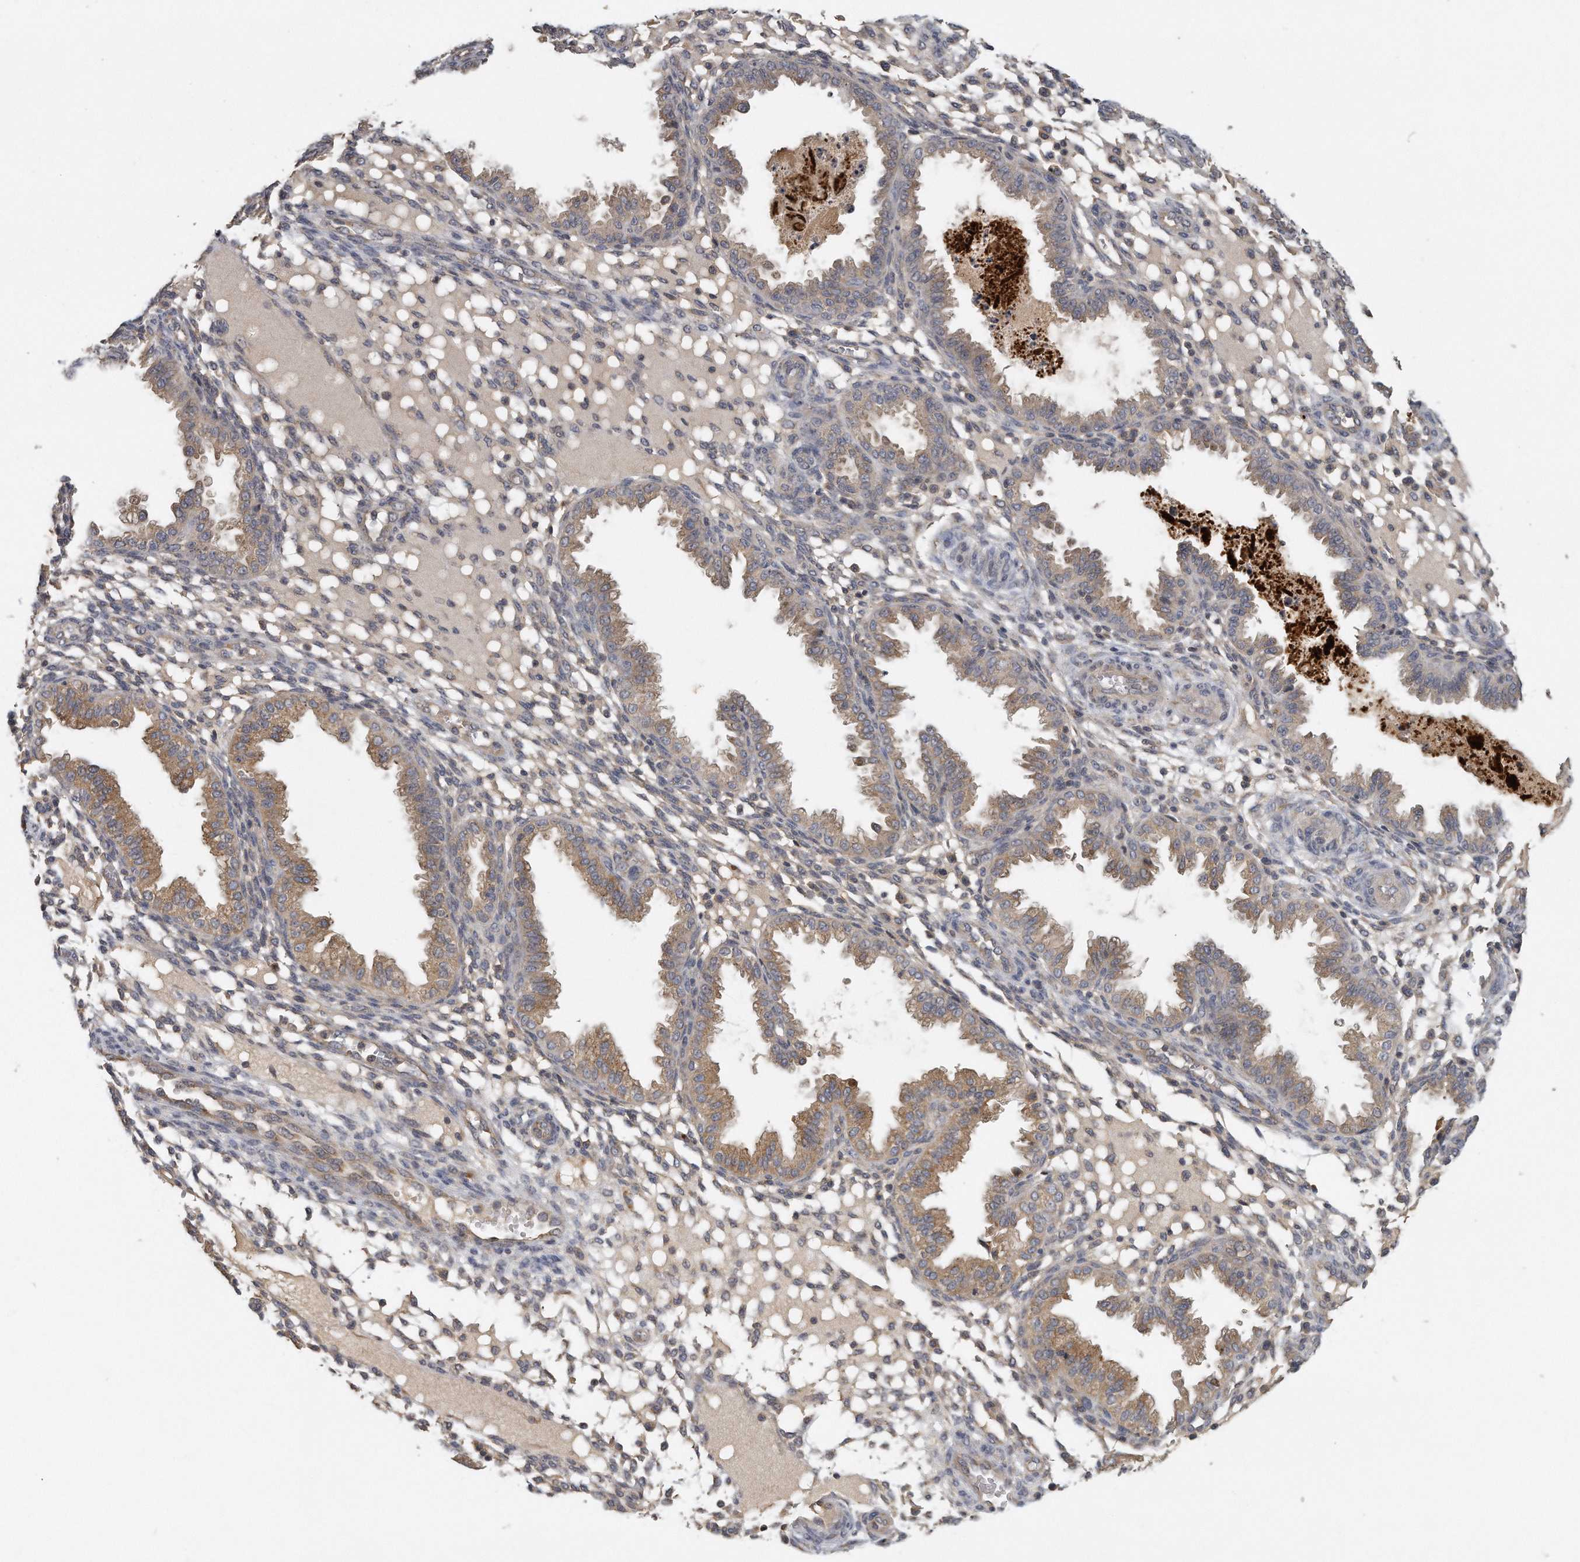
{"staining": {"intensity": "weak", "quantity": "<25%", "location": "cytoplasmic/membranous"}, "tissue": "endometrium", "cell_type": "Cells in endometrial stroma", "image_type": "normal", "snomed": [{"axis": "morphology", "description": "Normal tissue, NOS"}, {"axis": "topography", "description": "Endometrium"}], "caption": "This is an IHC photomicrograph of benign endometrium. There is no positivity in cells in endometrial stroma.", "gene": "TRAPPC14", "patient": {"sex": "female", "age": 33}}